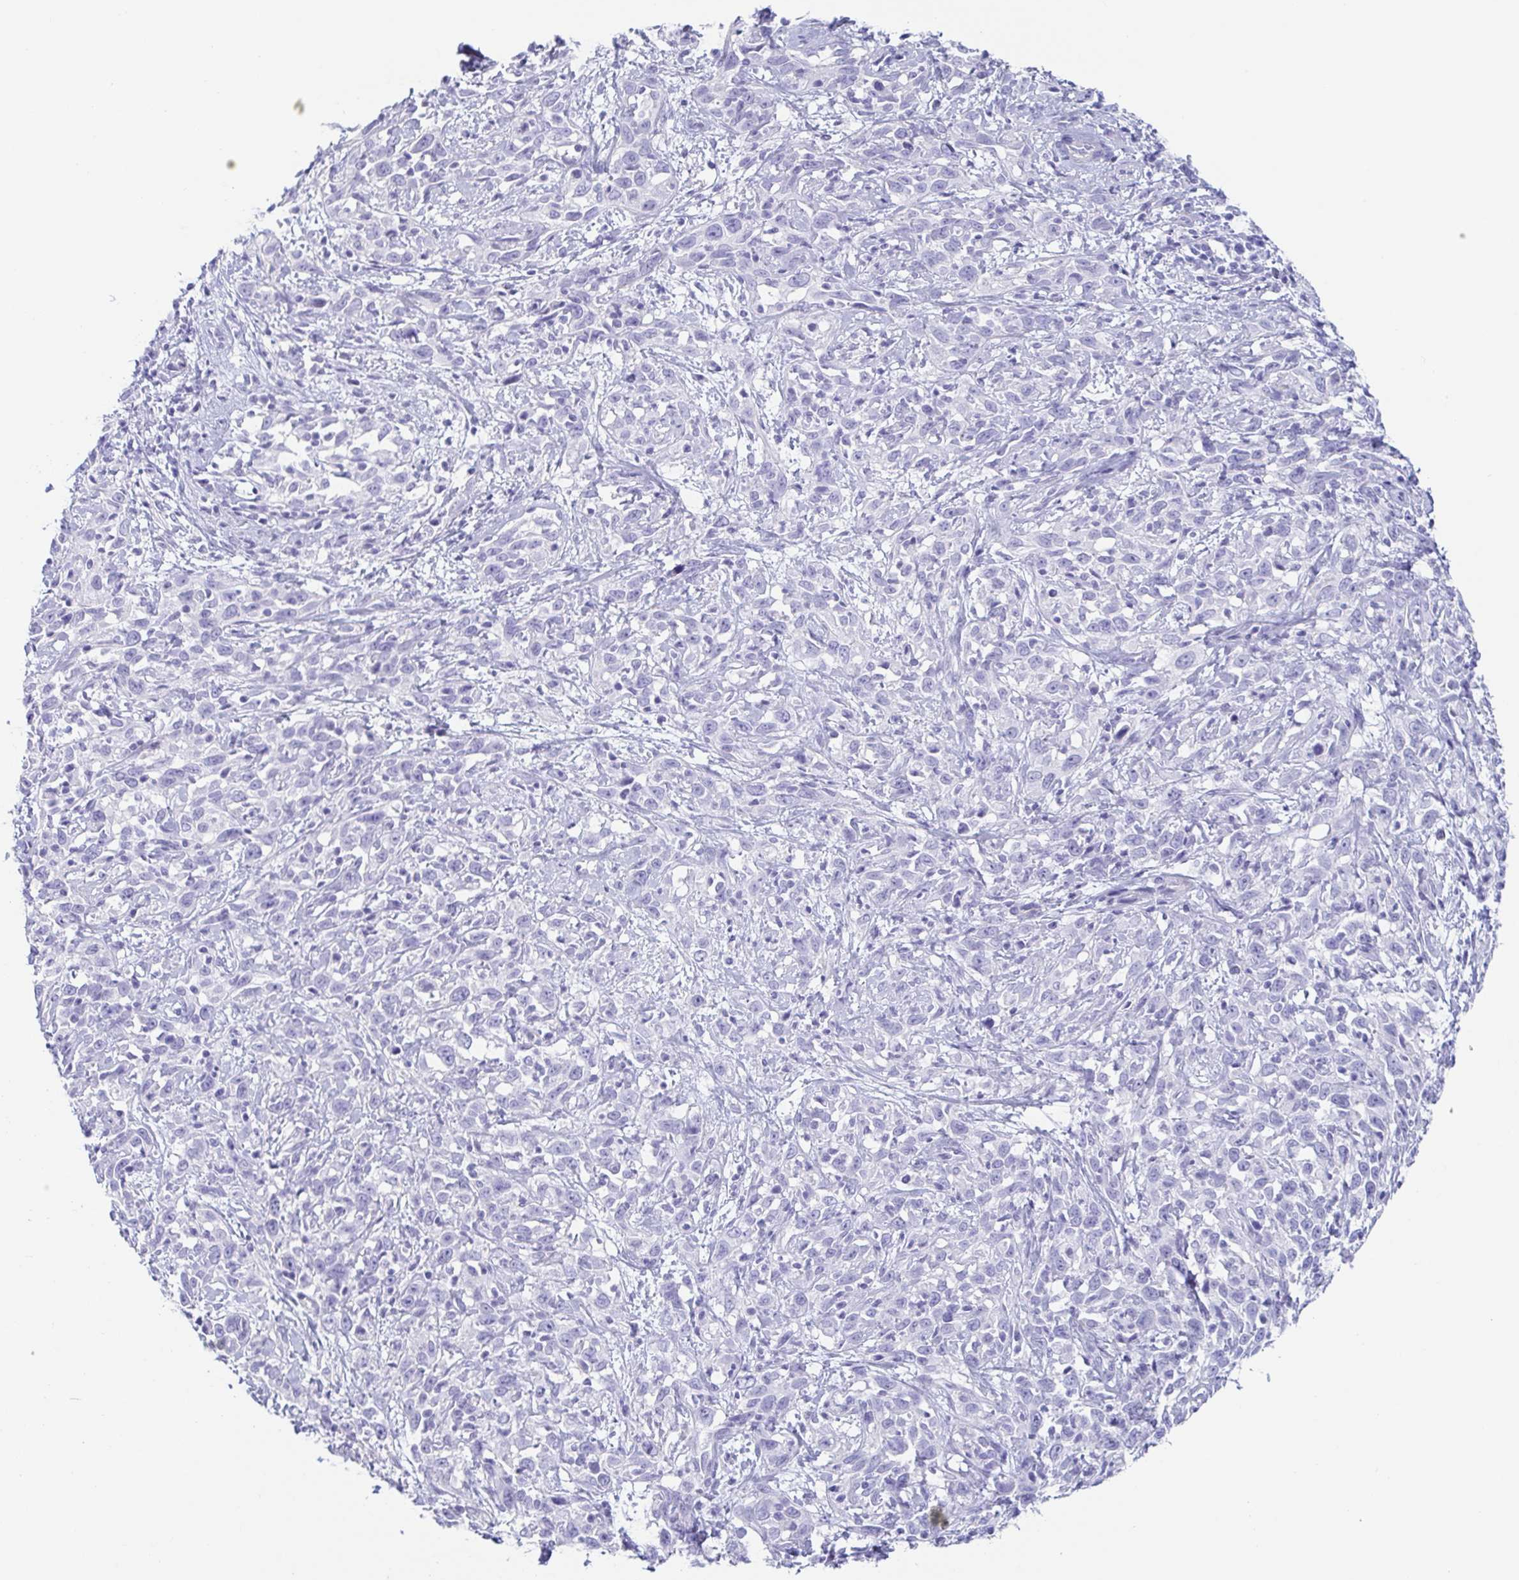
{"staining": {"intensity": "negative", "quantity": "none", "location": "none"}, "tissue": "cervical cancer", "cell_type": "Tumor cells", "image_type": "cancer", "snomed": [{"axis": "morphology", "description": "Adenocarcinoma, NOS"}, {"axis": "topography", "description": "Cervix"}], "caption": "An immunohistochemistry micrograph of adenocarcinoma (cervical) is shown. There is no staining in tumor cells of adenocarcinoma (cervical). (DAB immunohistochemistry visualized using brightfield microscopy, high magnification).", "gene": "PRR4", "patient": {"sex": "female", "age": 40}}